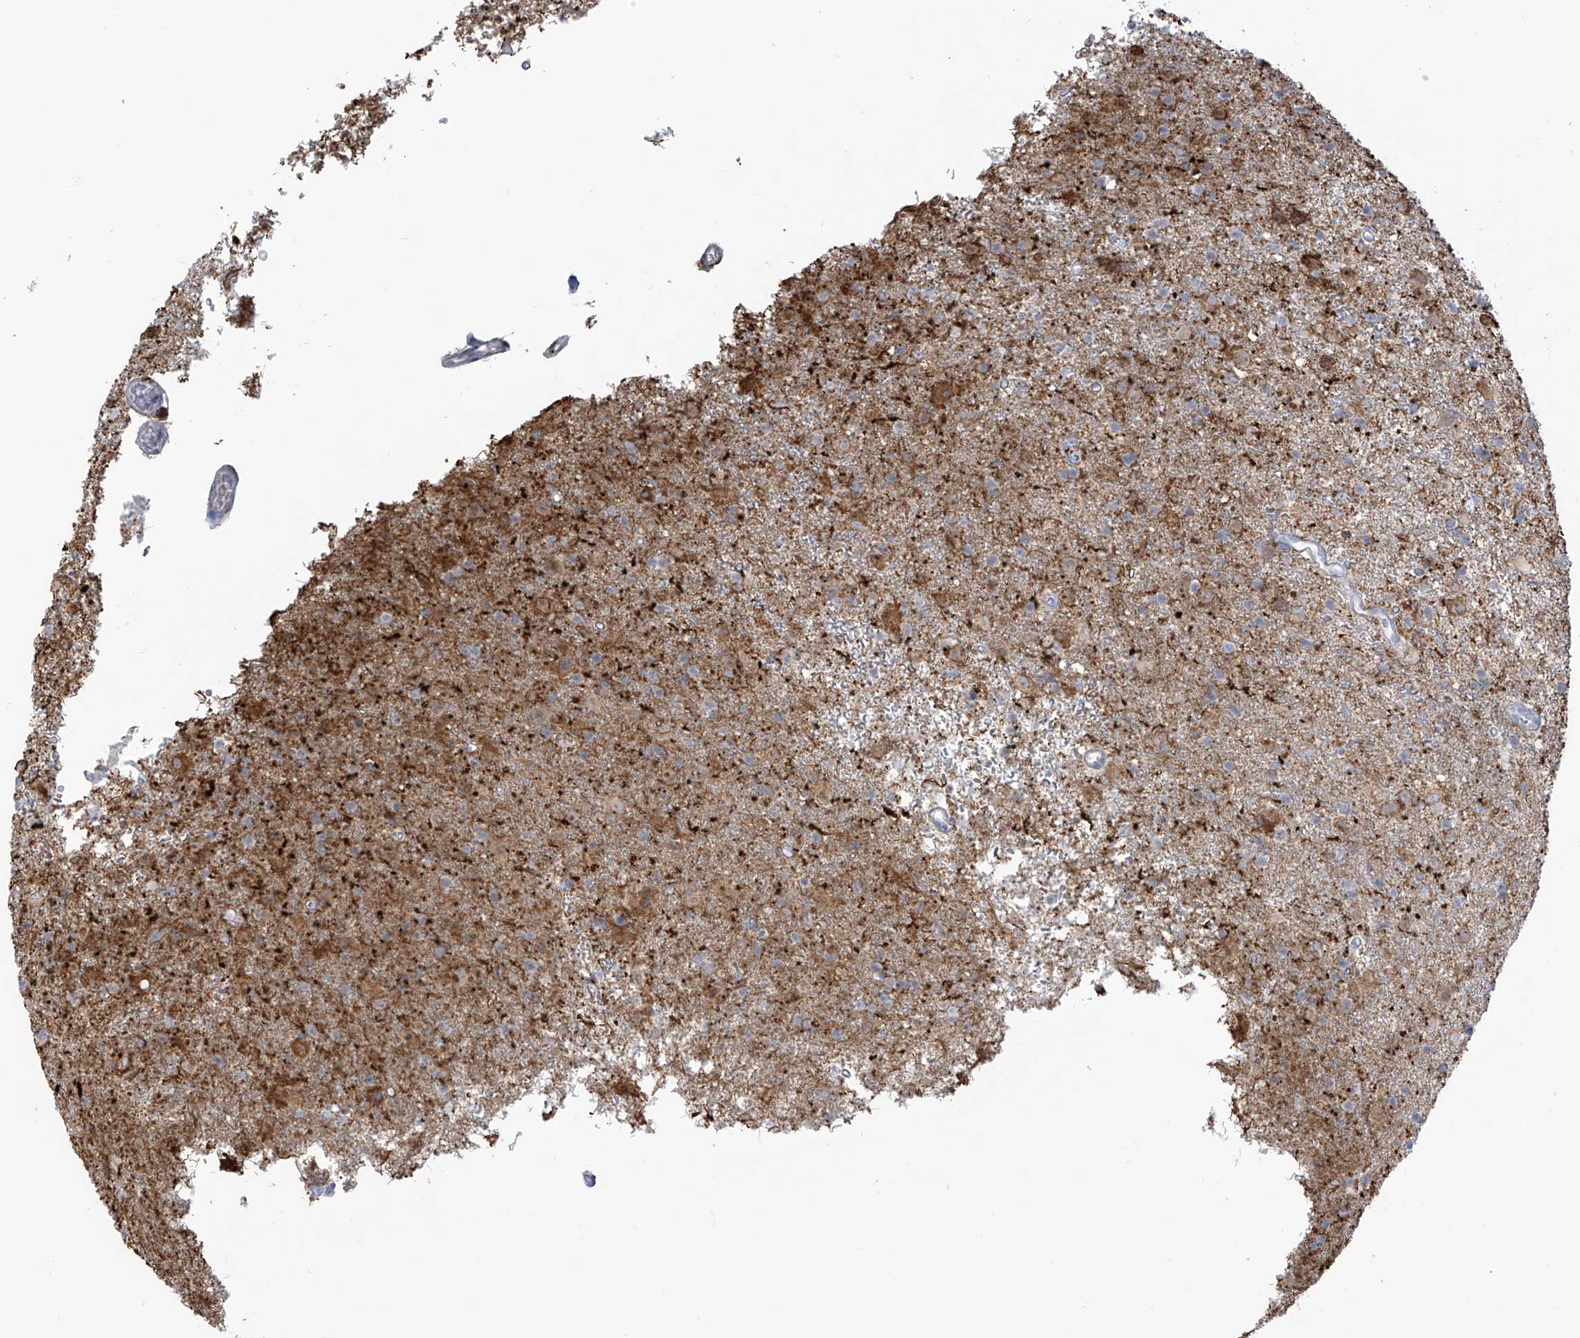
{"staining": {"intensity": "negative", "quantity": "none", "location": "none"}, "tissue": "glioma", "cell_type": "Tumor cells", "image_type": "cancer", "snomed": [{"axis": "morphology", "description": "Glioma, malignant, Low grade"}, {"axis": "topography", "description": "Brain"}], "caption": "High magnification brightfield microscopy of malignant glioma (low-grade) stained with DAB (3,3'-diaminobenzidine) (brown) and counterstained with hematoxylin (blue): tumor cells show no significant staining. (Stains: DAB (3,3'-diaminobenzidine) IHC with hematoxylin counter stain, Microscopy: brightfield microscopy at high magnification).", "gene": "NOTO", "patient": {"sex": "male", "age": 65}}